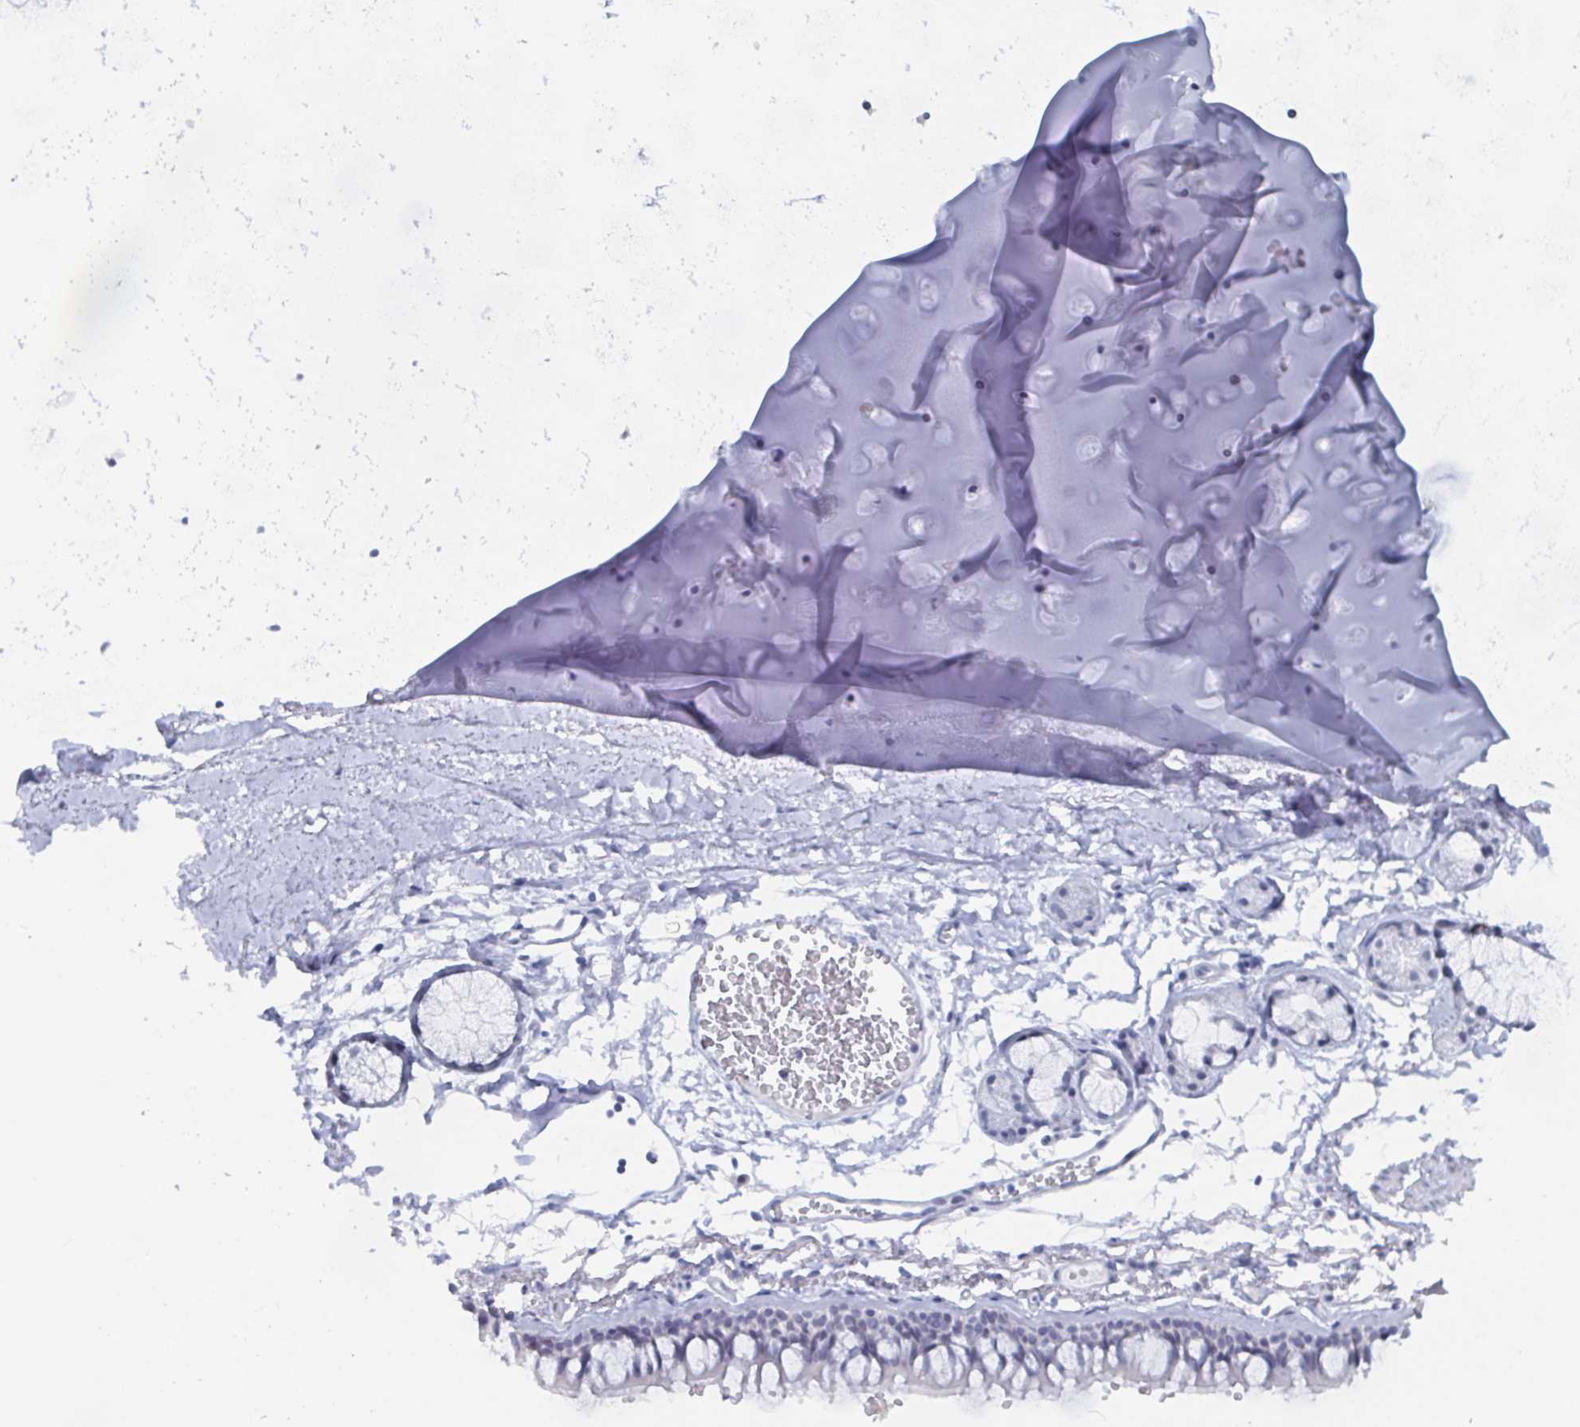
{"staining": {"intensity": "negative", "quantity": "none", "location": "none"}, "tissue": "bronchus", "cell_type": "Respiratory epithelial cells", "image_type": "normal", "snomed": [{"axis": "morphology", "description": "Normal tissue, NOS"}, {"axis": "topography", "description": "Cartilage tissue"}, {"axis": "topography", "description": "Bronchus"}, {"axis": "topography", "description": "Peripheral nerve tissue"}], "caption": "Immunohistochemistry of unremarkable bronchus shows no staining in respiratory epithelial cells. The staining was performed using DAB to visualize the protein expression in brown, while the nuclei were stained in blue with hematoxylin (Magnification: 20x).", "gene": "CAMKV", "patient": {"sex": "female", "age": 59}}